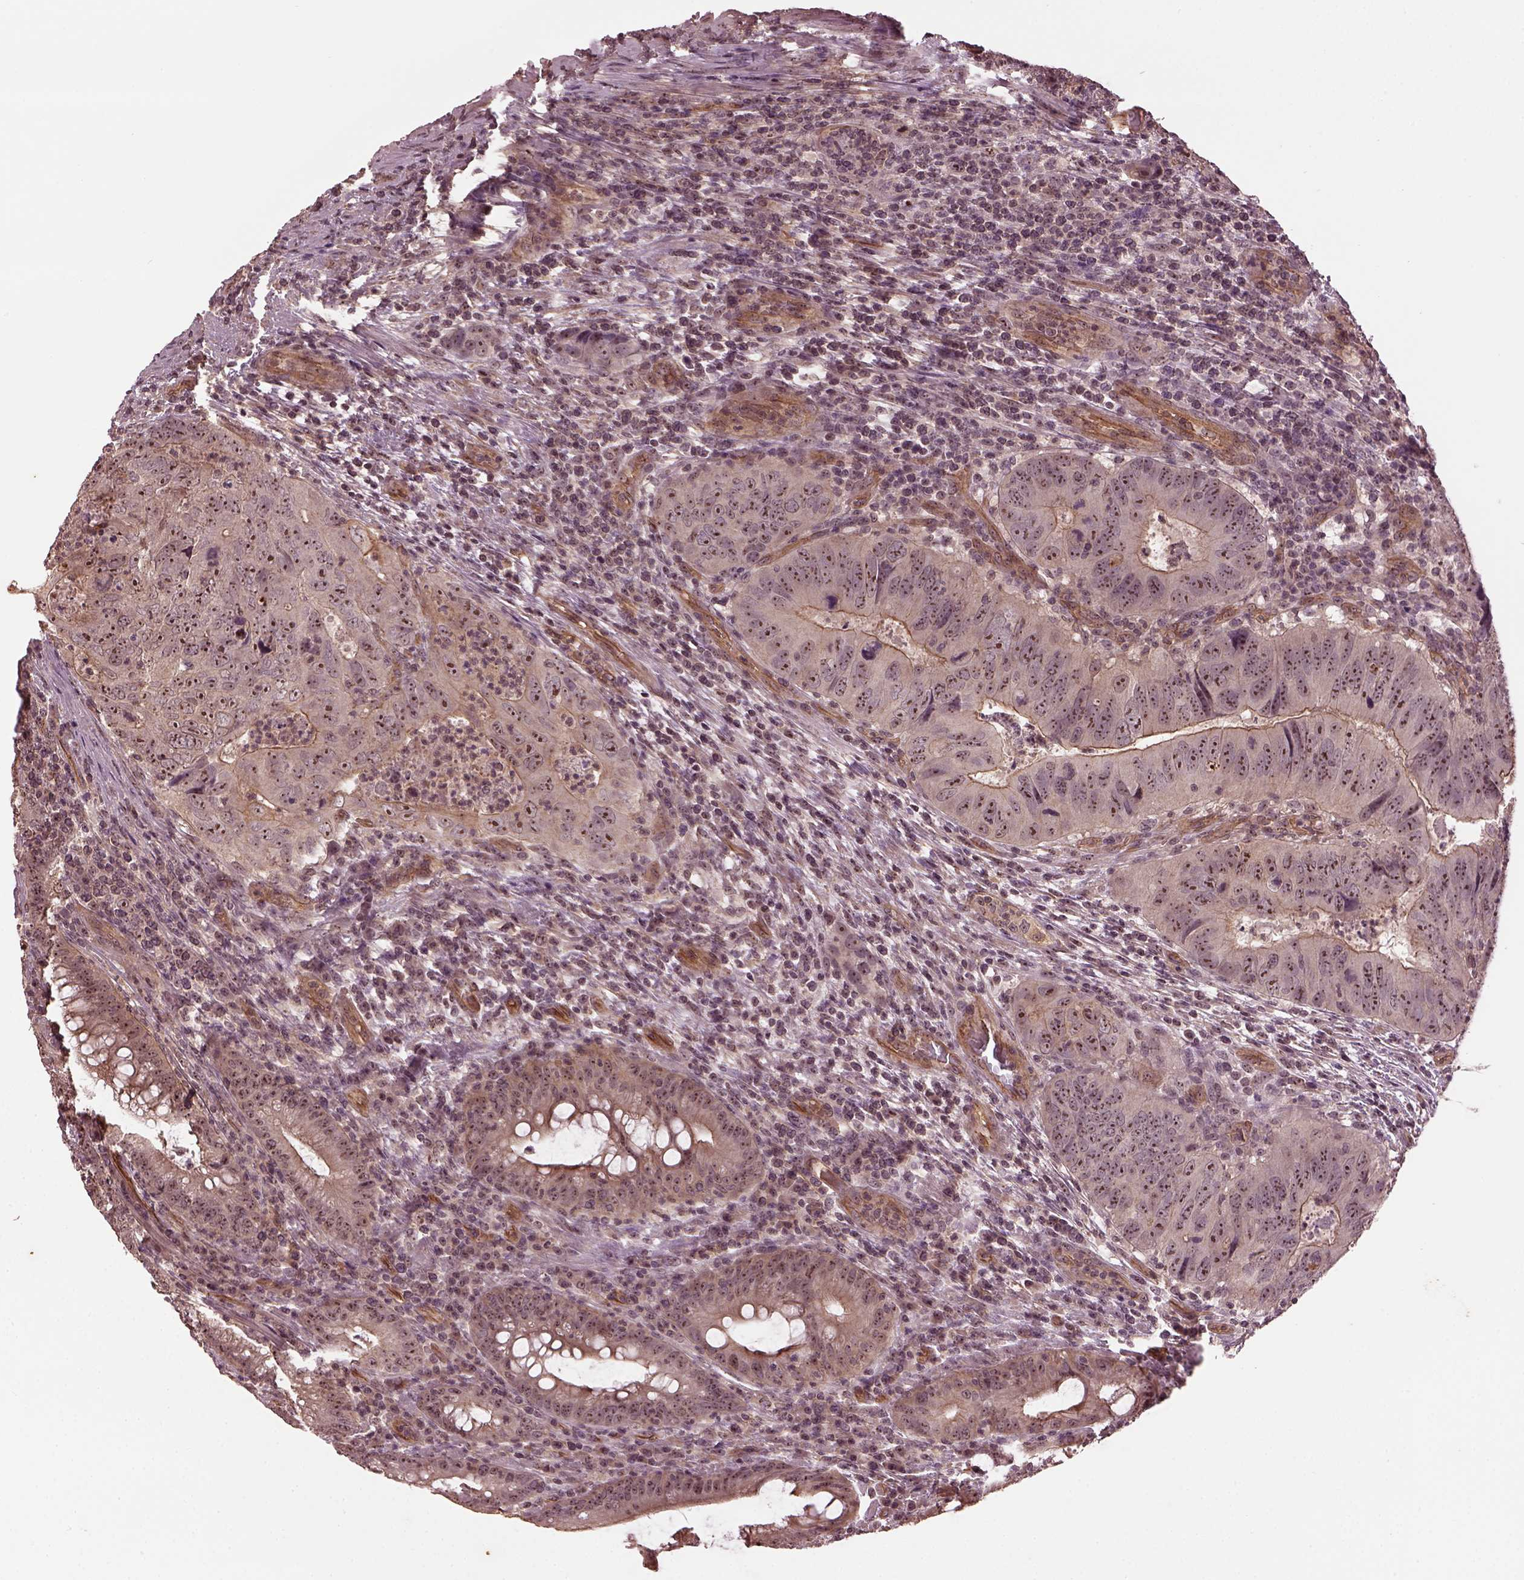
{"staining": {"intensity": "moderate", "quantity": ">75%", "location": "cytoplasmic/membranous,nuclear"}, "tissue": "colorectal cancer", "cell_type": "Tumor cells", "image_type": "cancer", "snomed": [{"axis": "morphology", "description": "Adenocarcinoma, NOS"}, {"axis": "topography", "description": "Colon"}], "caption": "Immunohistochemical staining of adenocarcinoma (colorectal) displays moderate cytoplasmic/membranous and nuclear protein staining in approximately >75% of tumor cells.", "gene": "GNRH1", "patient": {"sex": "male", "age": 79}}